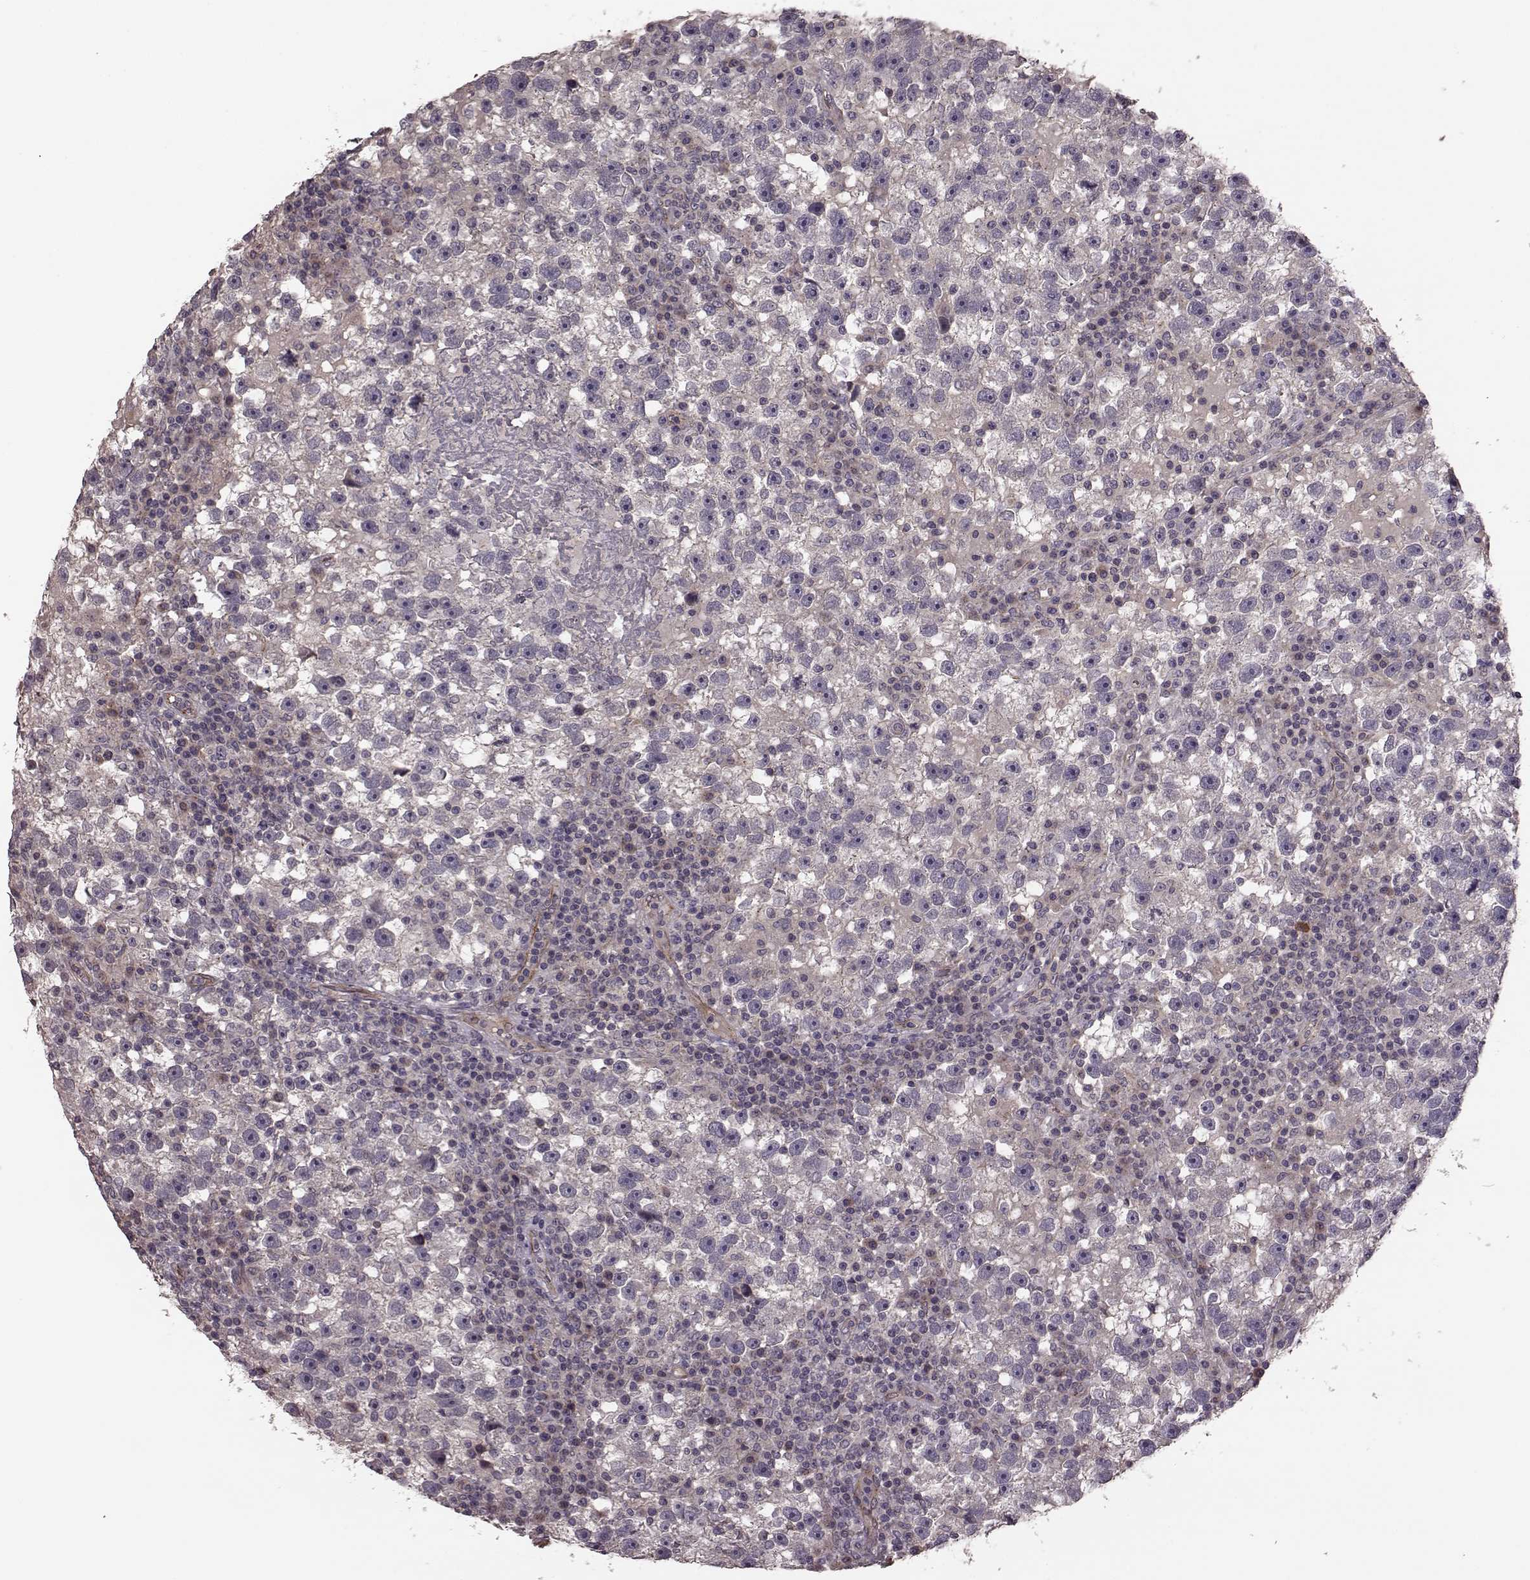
{"staining": {"intensity": "negative", "quantity": "none", "location": "none"}, "tissue": "testis cancer", "cell_type": "Tumor cells", "image_type": "cancer", "snomed": [{"axis": "morphology", "description": "Seminoma, NOS"}, {"axis": "topography", "description": "Testis"}], "caption": "An immunohistochemistry image of seminoma (testis) is shown. There is no staining in tumor cells of seminoma (testis).", "gene": "NTF3", "patient": {"sex": "male", "age": 47}}